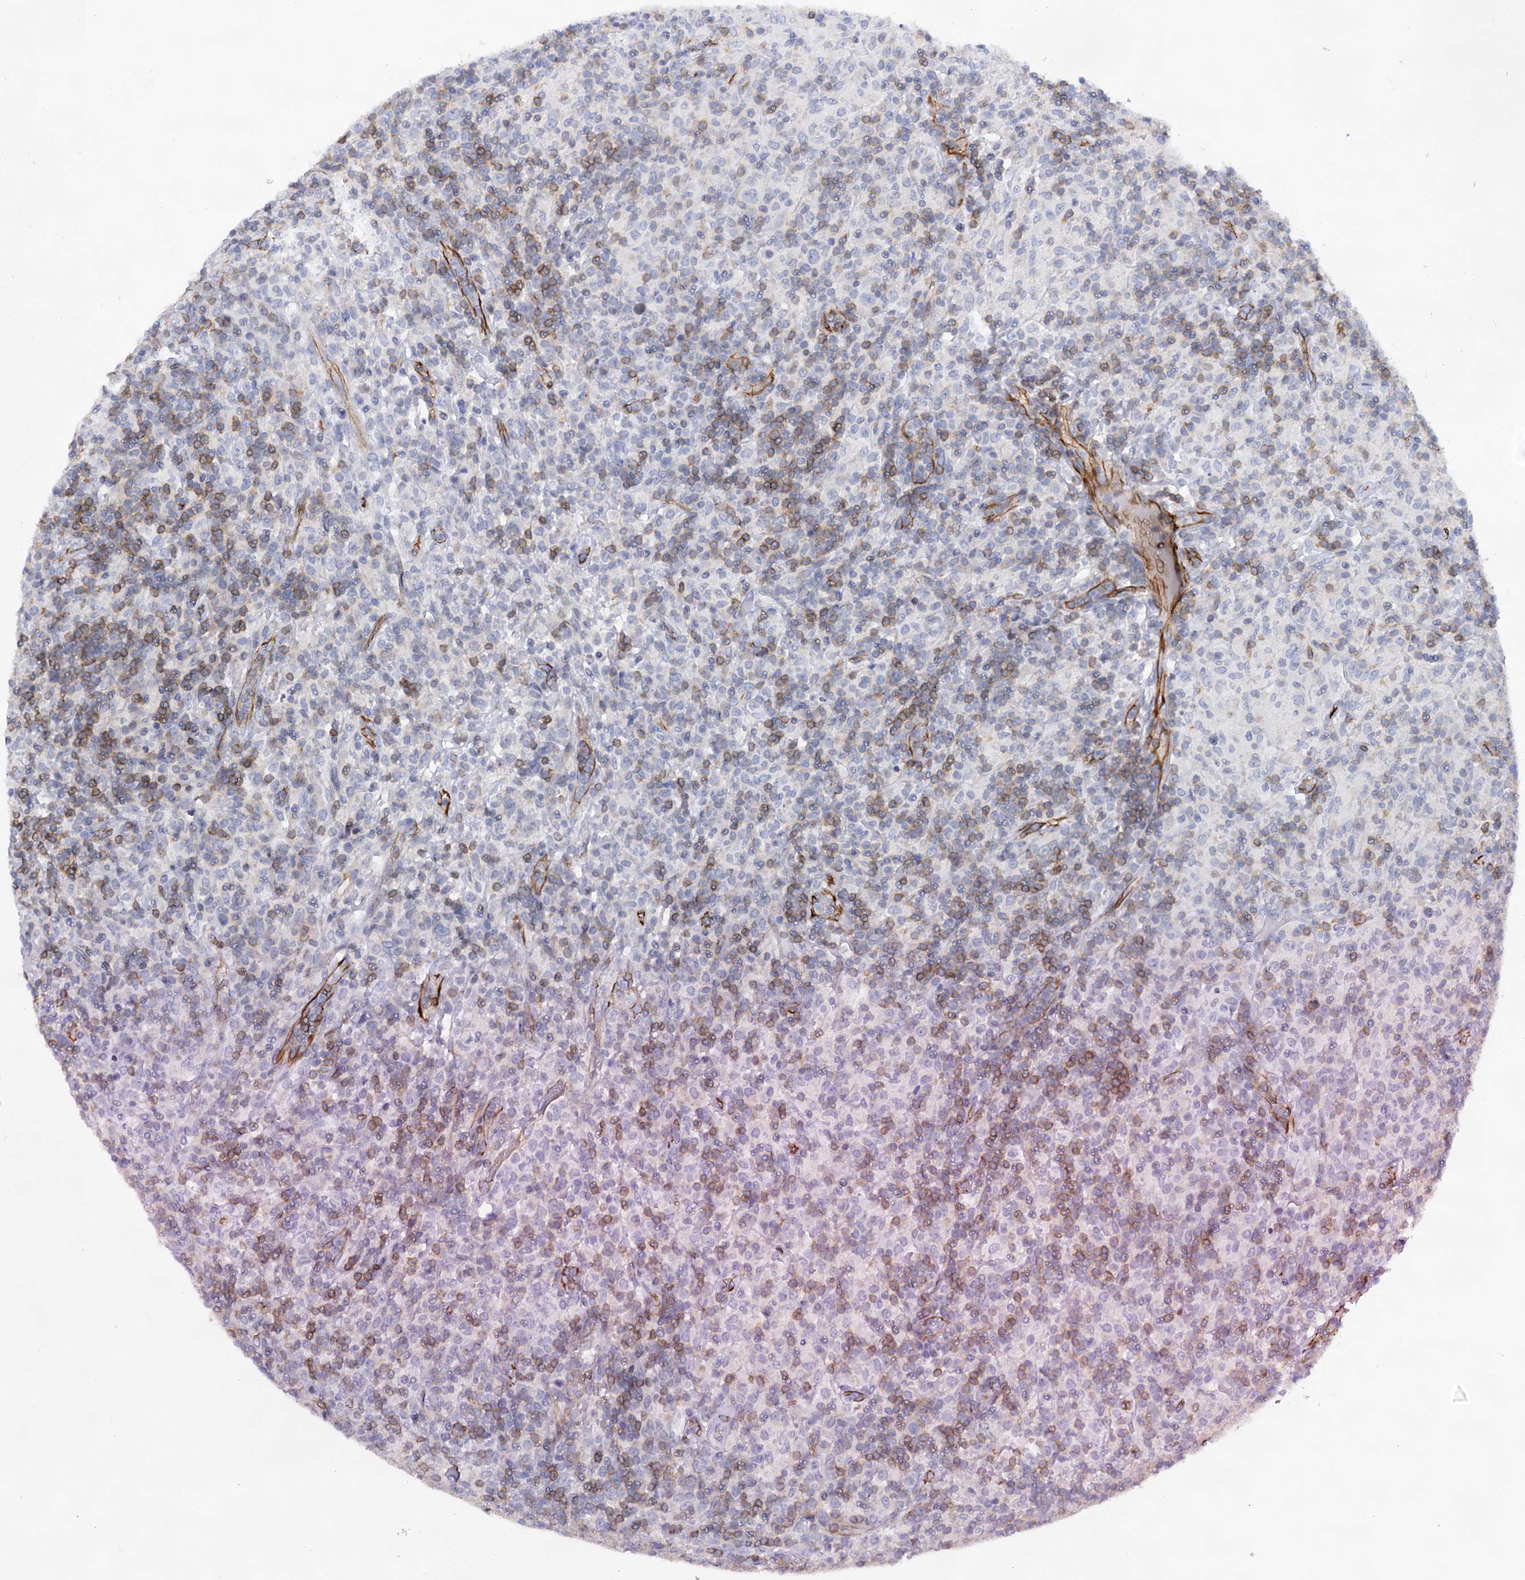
{"staining": {"intensity": "negative", "quantity": "none", "location": "none"}, "tissue": "lymphoma", "cell_type": "Tumor cells", "image_type": "cancer", "snomed": [{"axis": "morphology", "description": "Hodgkin's disease, NOS"}, {"axis": "topography", "description": "Lymph node"}], "caption": "Tumor cells are negative for protein expression in human lymphoma.", "gene": "ABLIM1", "patient": {"sex": "male", "age": 70}}